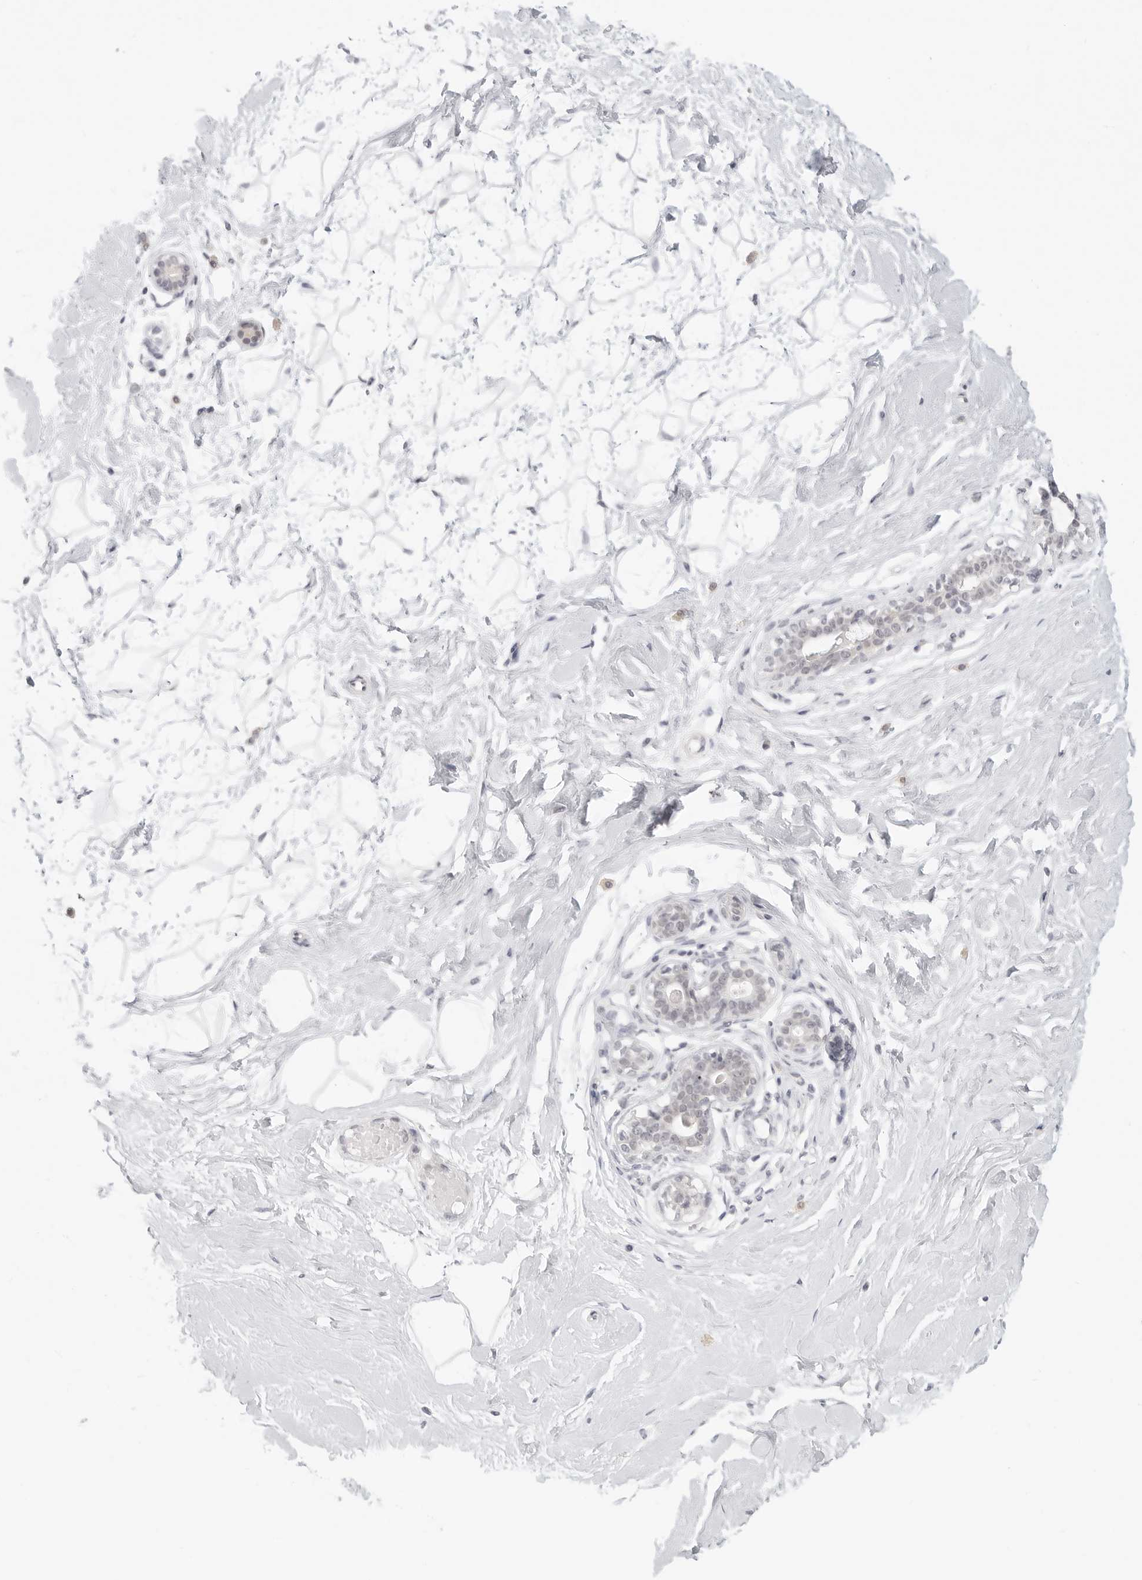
{"staining": {"intensity": "negative", "quantity": "none", "location": "none"}, "tissue": "breast", "cell_type": "Adipocytes", "image_type": "normal", "snomed": [{"axis": "morphology", "description": "Normal tissue, NOS"}, {"axis": "morphology", "description": "Adenoma, NOS"}, {"axis": "topography", "description": "Breast"}], "caption": "The immunohistochemistry (IHC) photomicrograph has no significant positivity in adipocytes of breast.", "gene": "KLK11", "patient": {"sex": "female", "age": 23}}